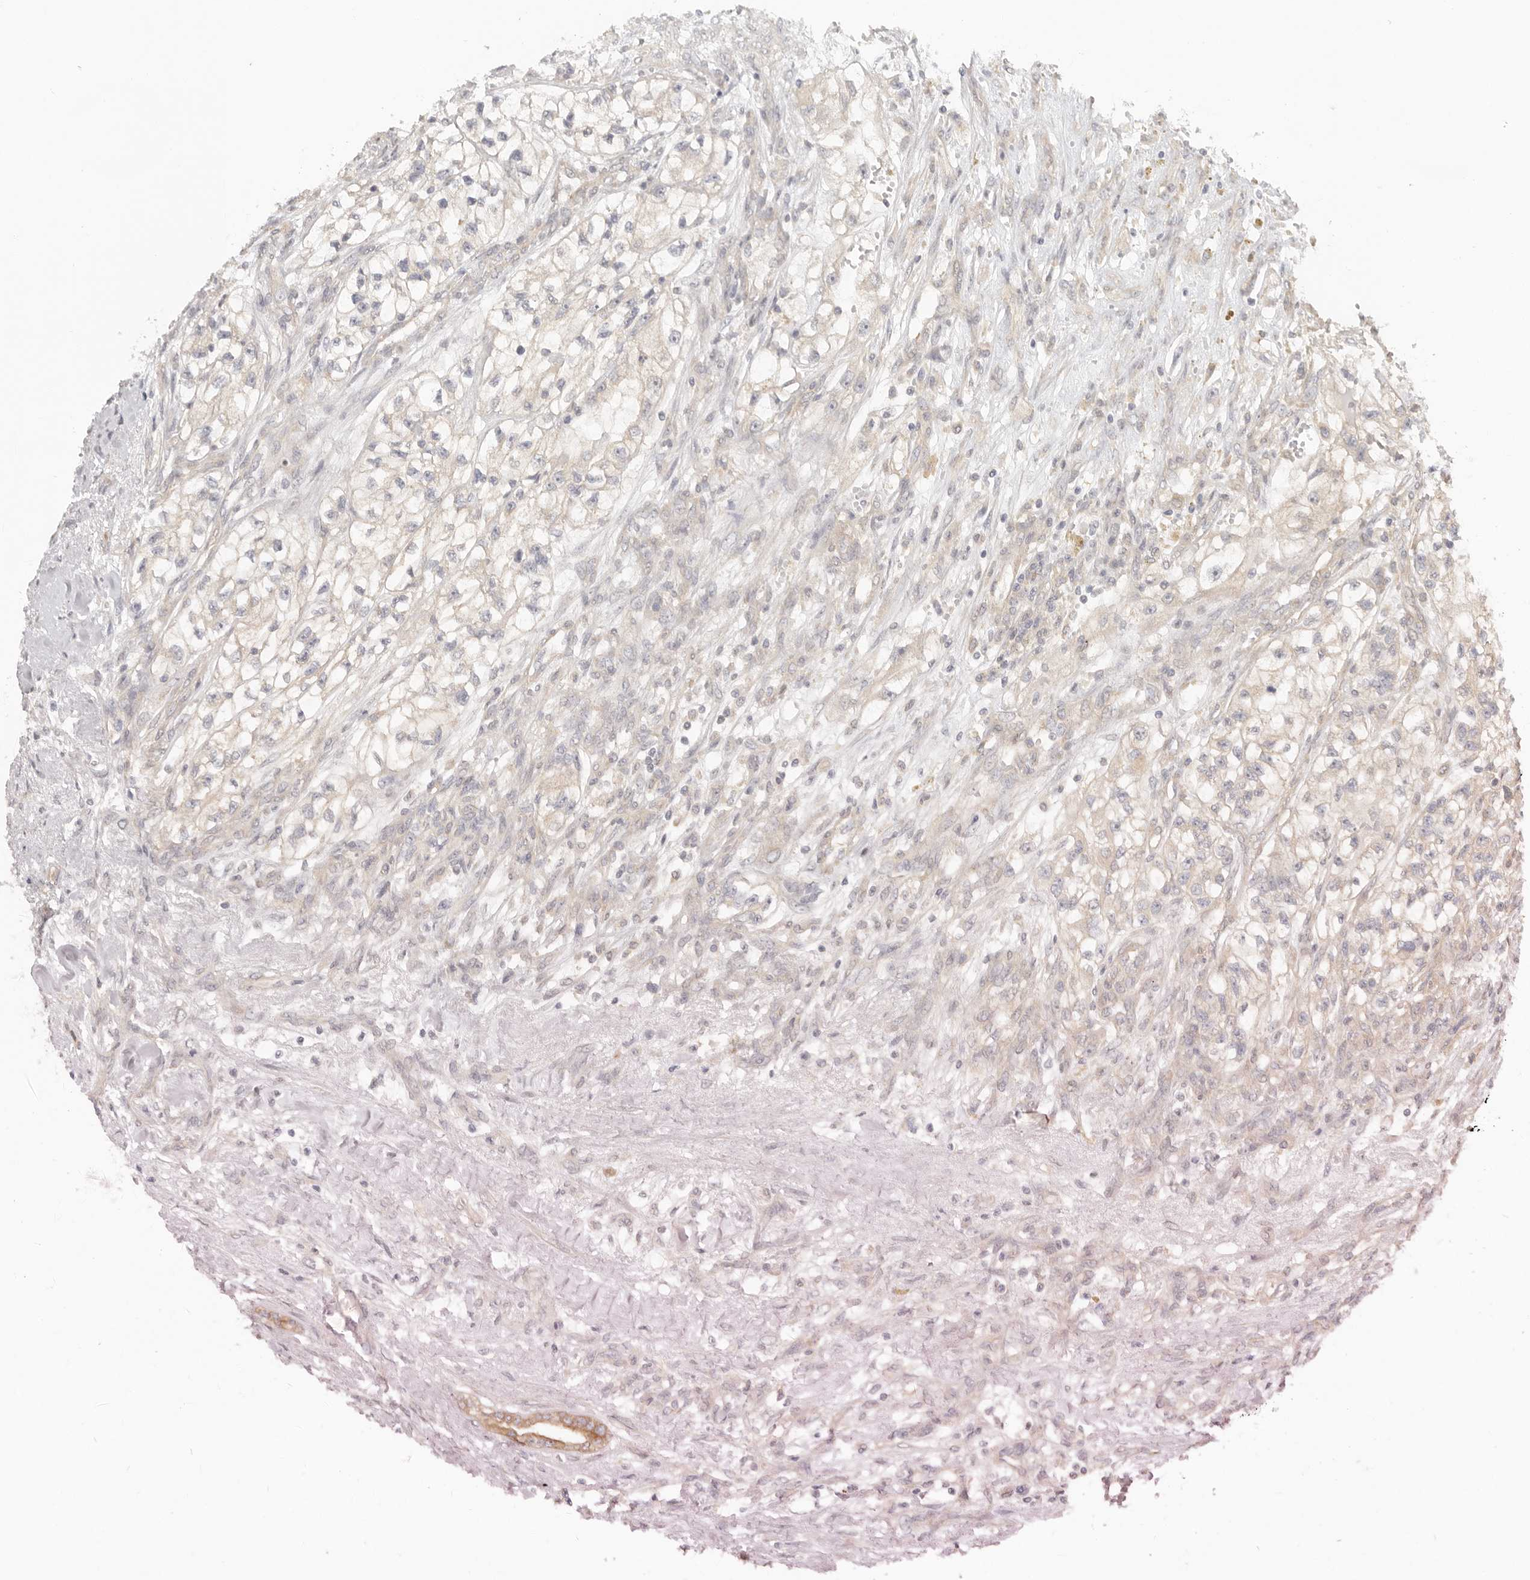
{"staining": {"intensity": "weak", "quantity": "<25%", "location": "cytoplasmic/membranous"}, "tissue": "renal cancer", "cell_type": "Tumor cells", "image_type": "cancer", "snomed": [{"axis": "morphology", "description": "Adenocarcinoma, NOS"}, {"axis": "topography", "description": "Kidney"}], "caption": "Tumor cells show no significant positivity in renal adenocarcinoma.", "gene": "AHDC1", "patient": {"sex": "female", "age": 57}}